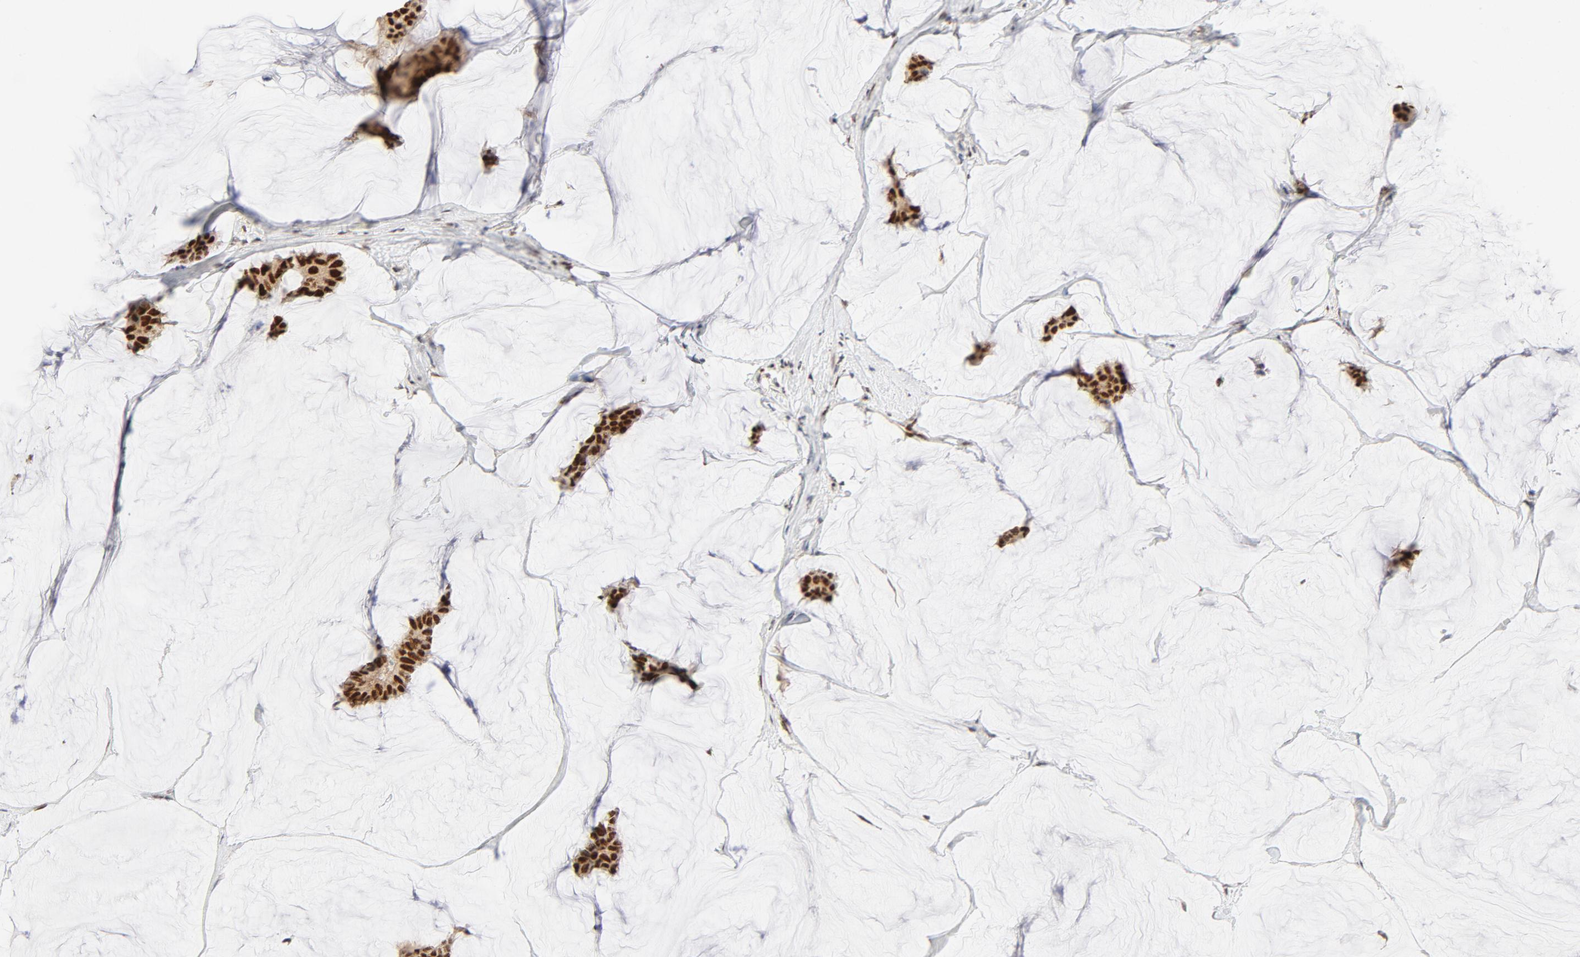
{"staining": {"intensity": "strong", "quantity": ">75%", "location": "nuclear"}, "tissue": "breast cancer", "cell_type": "Tumor cells", "image_type": "cancer", "snomed": [{"axis": "morphology", "description": "Duct carcinoma"}, {"axis": "topography", "description": "Breast"}], "caption": "This is an image of immunohistochemistry (IHC) staining of breast cancer, which shows strong positivity in the nuclear of tumor cells.", "gene": "GTF2I", "patient": {"sex": "female", "age": 93}}